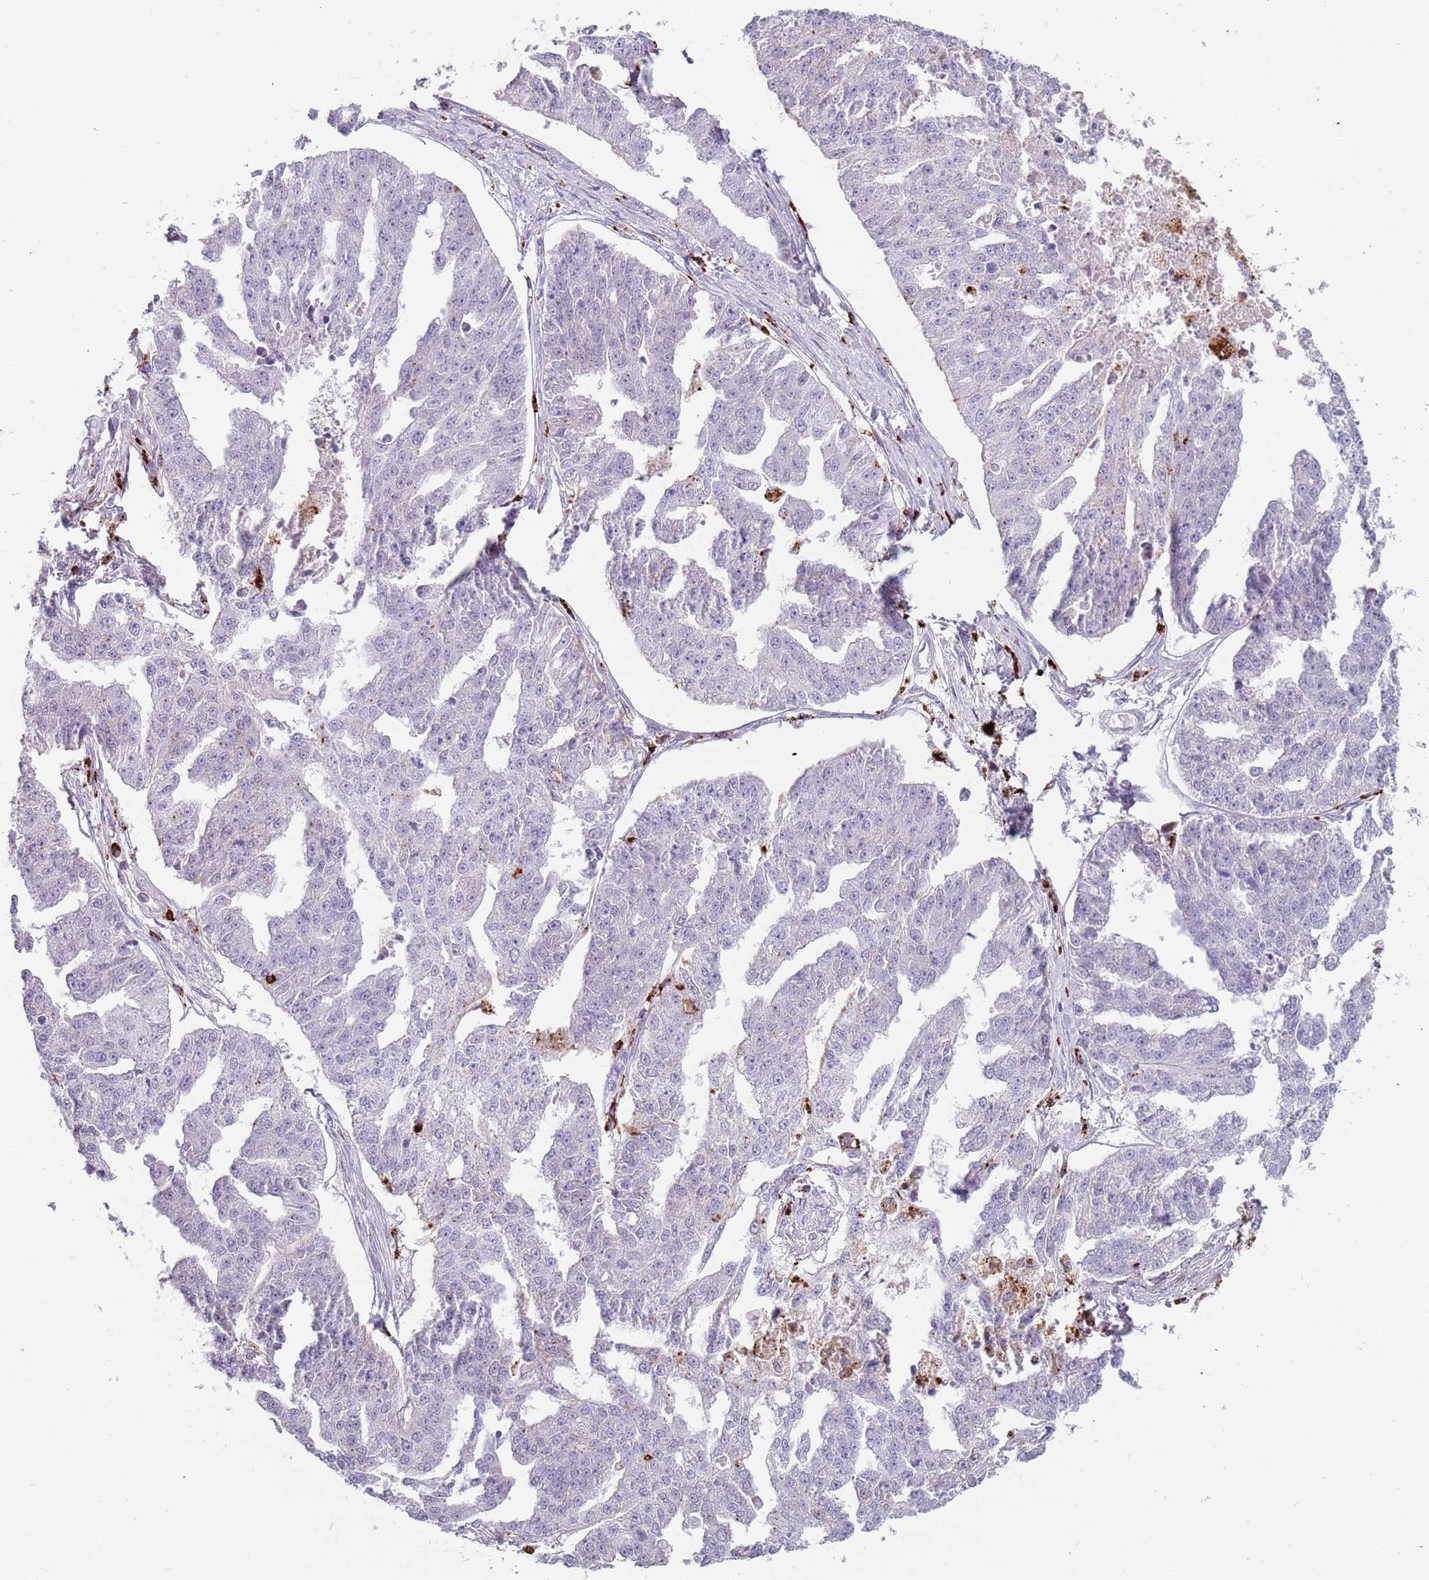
{"staining": {"intensity": "negative", "quantity": "none", "location": "none"}, "tissue": "ovarian cancer", "cell_type": "Tumor cells", "image_type": "cancer", "snomed": [{"axis": "morphology", "description": "Cystadenocarcinoma, serous, NOS"}, {"axis": "topography", "description": "Ovary"}], "caption": "Image shows no significant protein positivity in tumor cells of ovarian cancer. (DAB (3,3'-diaminobenzidine) immunohistochemistry with hematoxylin counter stain).", "gene": "NWD2", "patient": {"sex": "female", "age": 58}}